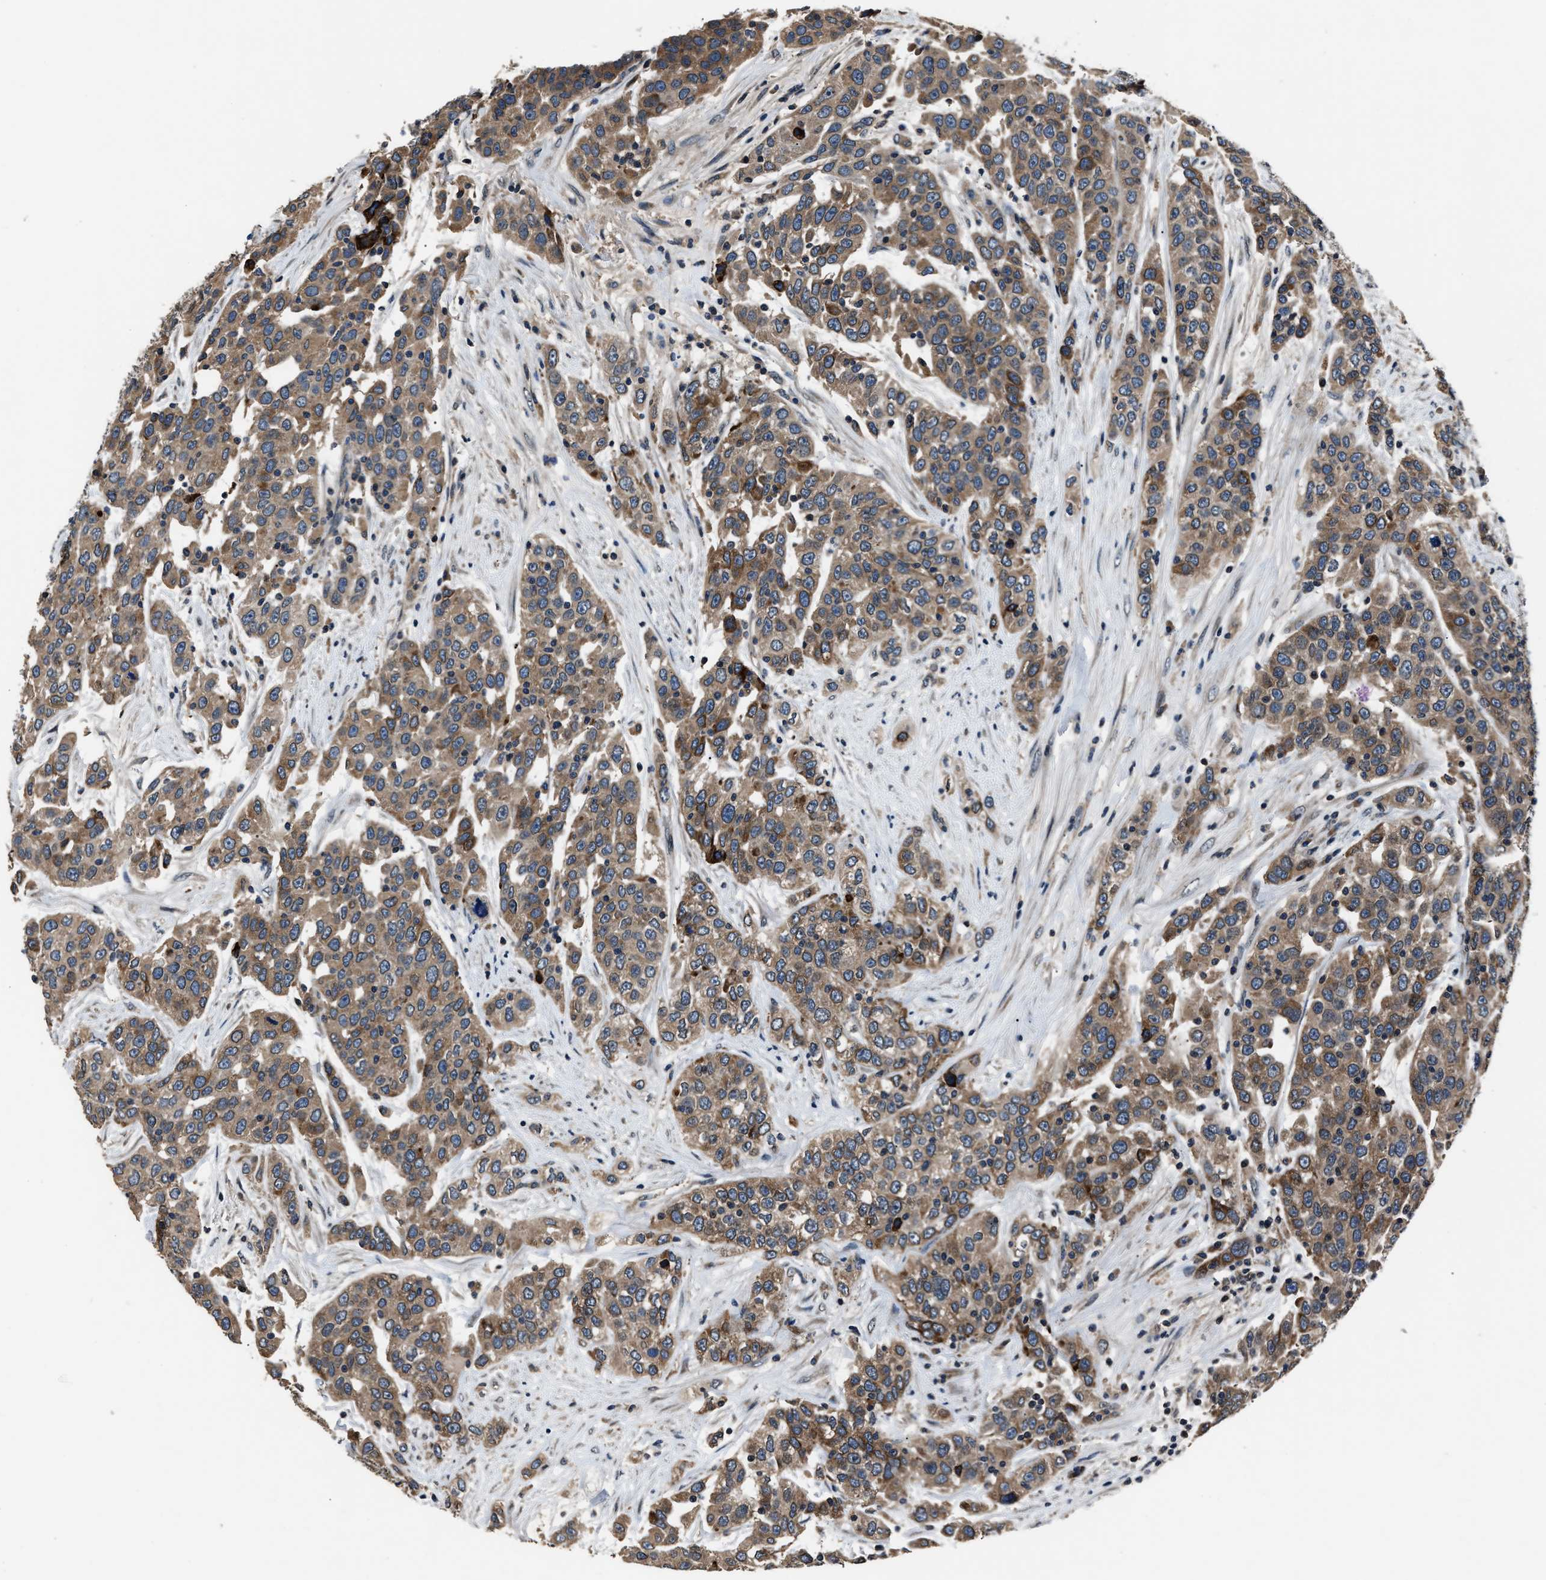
{"staining": {"intensity": "moderate", "quantity": ">75%", "location": "cytoplasmic/membranous"}, "tissue": "urothelial cancer", "cell_type": "Tumor cells", "image_type": "cancer", "snomed": [{"axis": "morphology", "description": "Urothelial carcinoma, High grade"}, {"axis": "topography", "description": "Urinary bladder"}], "caption": "Moderate cytoplasmic/membranous protein expression is identified in about >75% of tumor cells in urothelial cancer.", "gene": "TNRC18", "patient": {"sex": "female", "age": 80}}